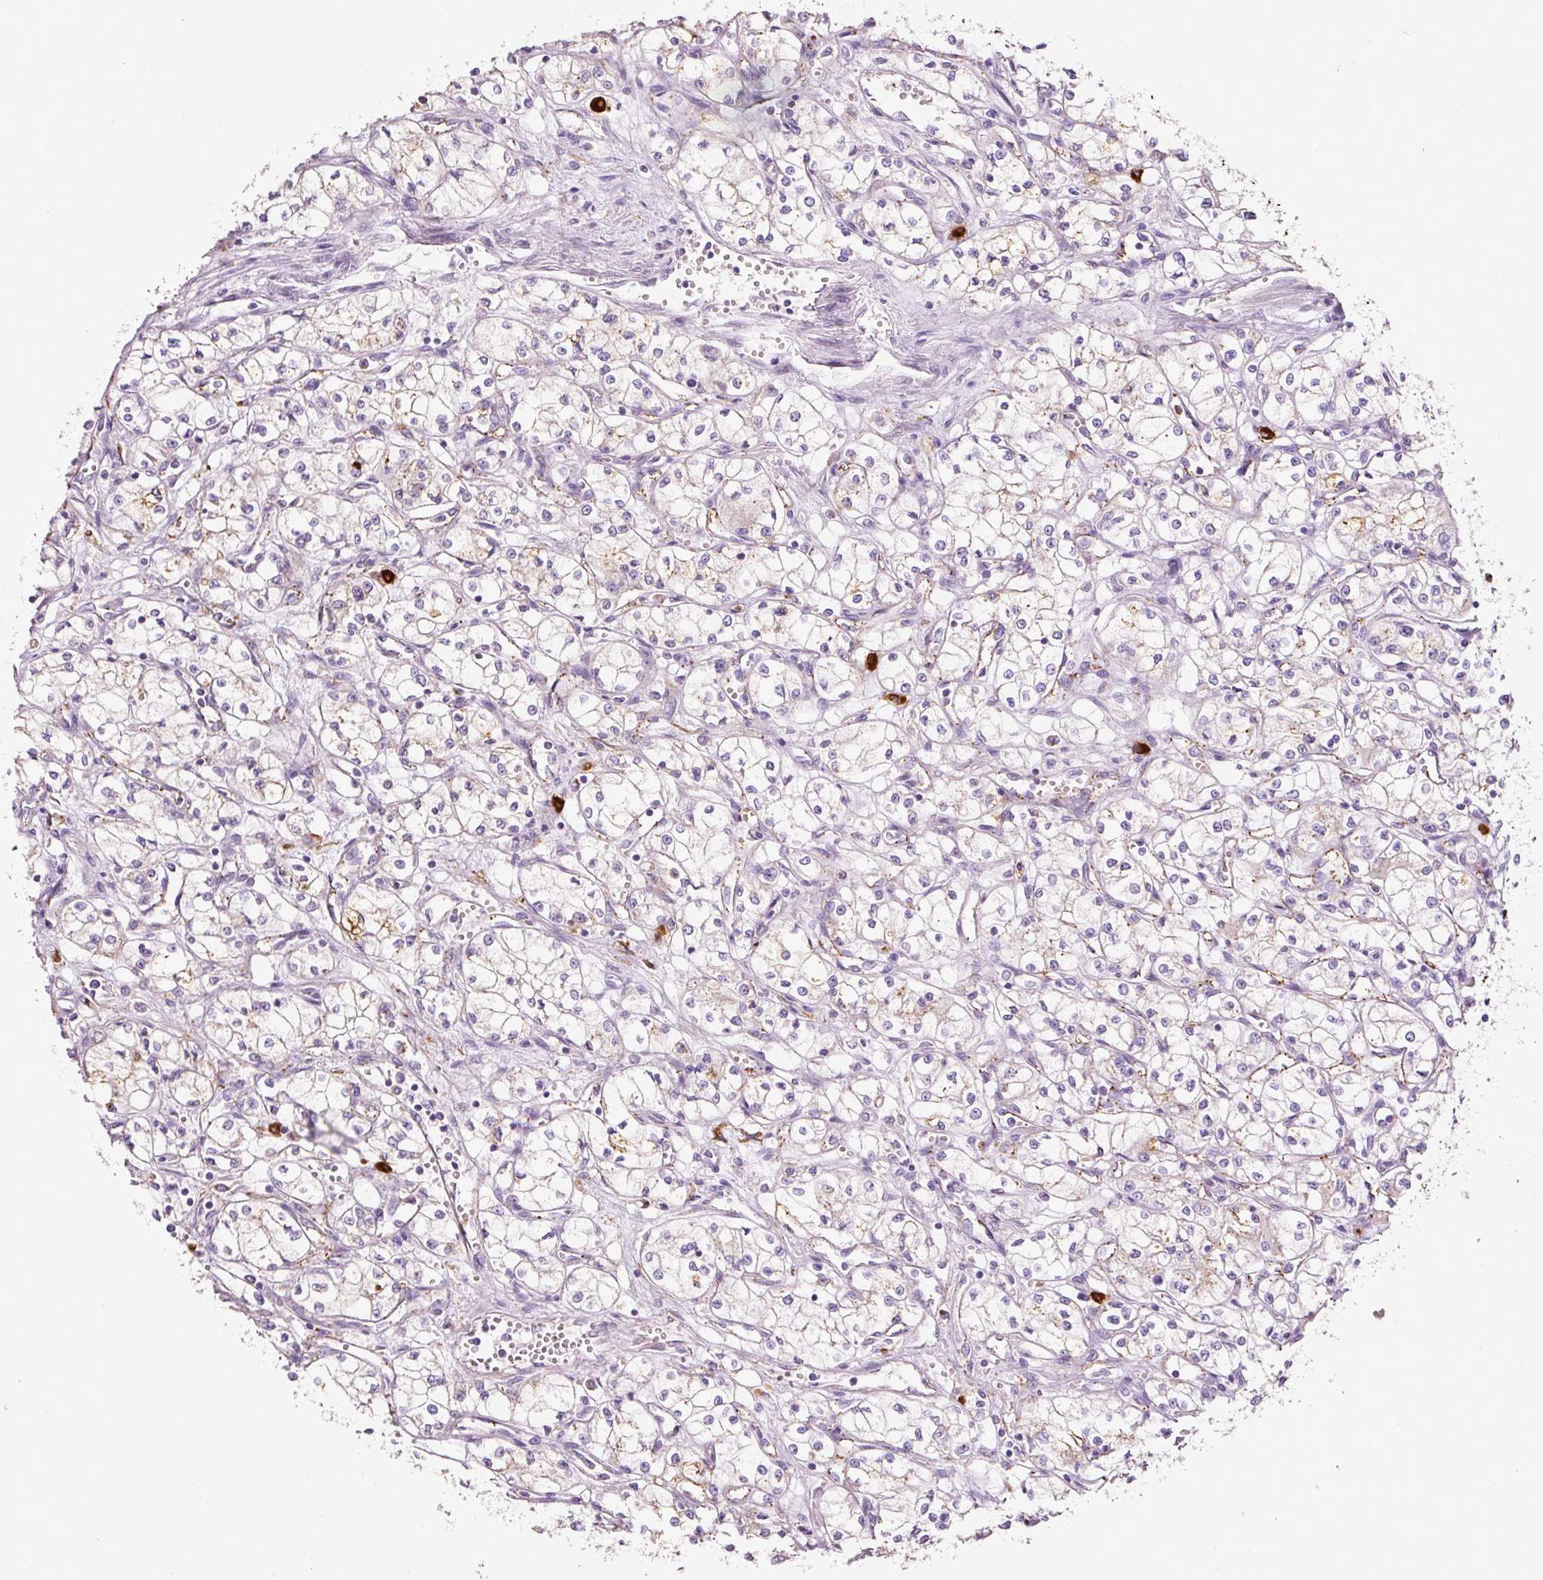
{"staining": {"intensity": "moderate", "quantity": "<25%", "location": "cytoplasmic/membranous"}, "tissue": "renal cancer", "cell_type": "Tumor cells", "image_type": "cancer", "snomed": [{"axis": "morphology", "description": "Normal tissue, NOS"}, {"axis": "morphology", "description": "Adenocarcinoma, NOS"}, {"axis": "topography", "description": "Kidney"}], "caption": "Protein staining shows moderate cytoplasmic/membranous staining in about <25% of tumor cells in renal cancer (adenocarcinoma). (Stains: DAB (3,3'-diaminobenzidine) in brown, nuclei in blue, Microscopy: brightfield microscopy at high magnification).", "gene": "TMC8", "patient": {"sex": "male", "age": 59}}